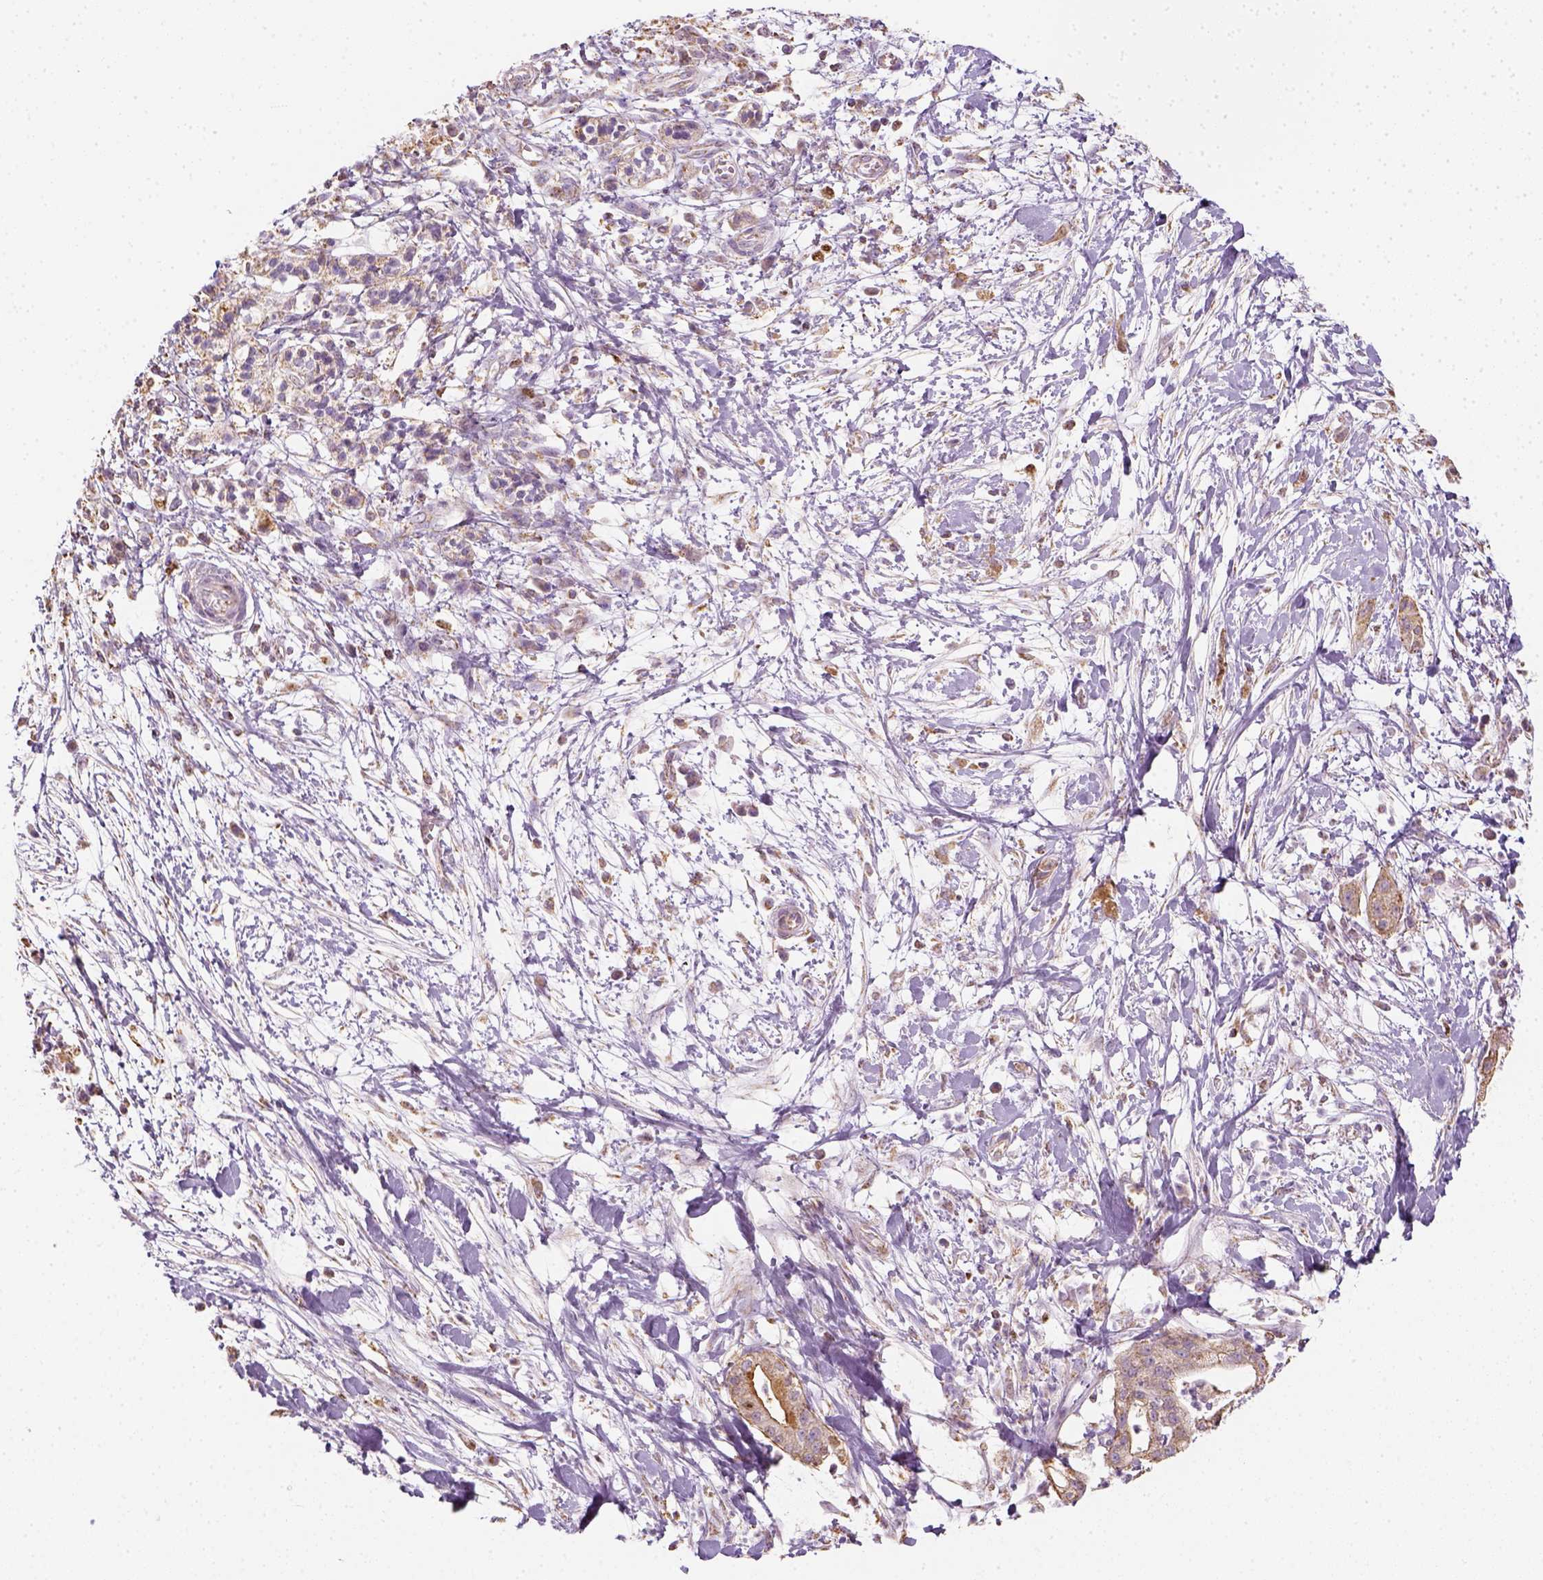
{"staining": {"intensity": "moderate", "quantity": ">75%", "location": "cytoplasmic/membranous"}, "tissue": "pancreatic cancer", "cell_type": "Tumor cells", "image_type": "cancer", "snomed": [{"axis": "morphology", "description": "Normal tissue, NOS"}, {"axis": "morphology", "description": "Adenocarcinoma, NOS"}, {"axis": "topography", "description": "Lymph node"}, {"axis": "topography", "description": "Pancreas"}], "caption": "Approximately >75% of tumor cells in human pancreatic adenocarcinoma show moderate cytoplasmic/membranous protein positivity as visualized by brown immunohistochemical staining.", "gene": "LCA5", "patient": {"sex": "female", "age": 58}}